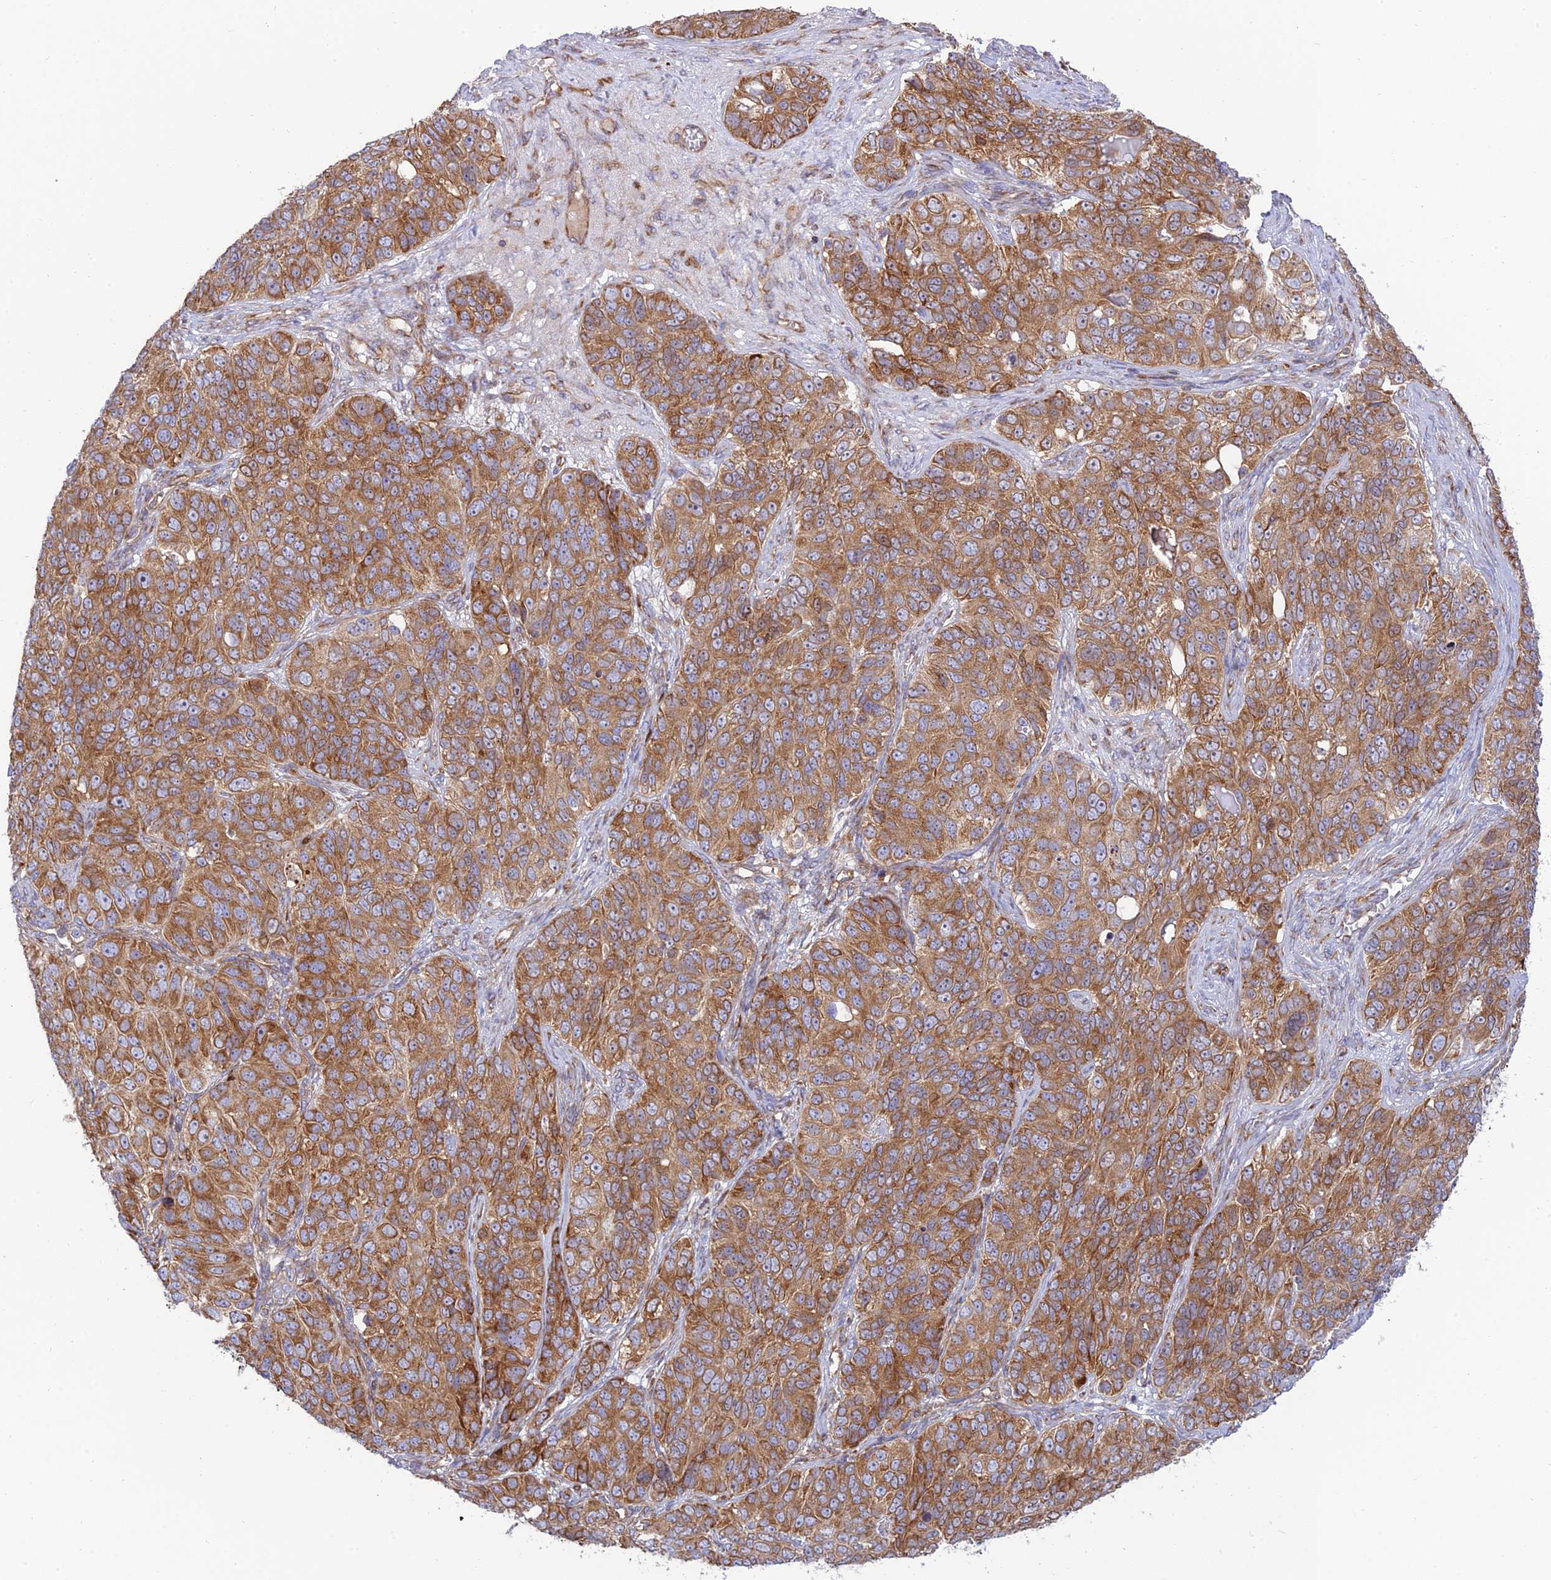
{"staining": {"intensity": "moderate", "quantity": ">75%", "location": "cytoplasmic/membranous"}, "tissue": "ovarian cancer", "cell_type": "Tumor cells", "image_type": "cancer", "snomed": [{"axis": "morphology", "description": "Carcinoma, endometroid"}, {"axis": "topography", "description": "Ovary"}], "caption": "DAB immunohistochemical staining of ovarian cancer (endometroid carcinoma) exhibits moderate cytoplasmic/membranous protein staining in about >75% of tumor cells. (DAB (3,3'-diaminobenzidine) IHC with brightfield microscopy, high magnification).", "gene": "PIMREG", "patient": {"sex": "female", "age": 51}}